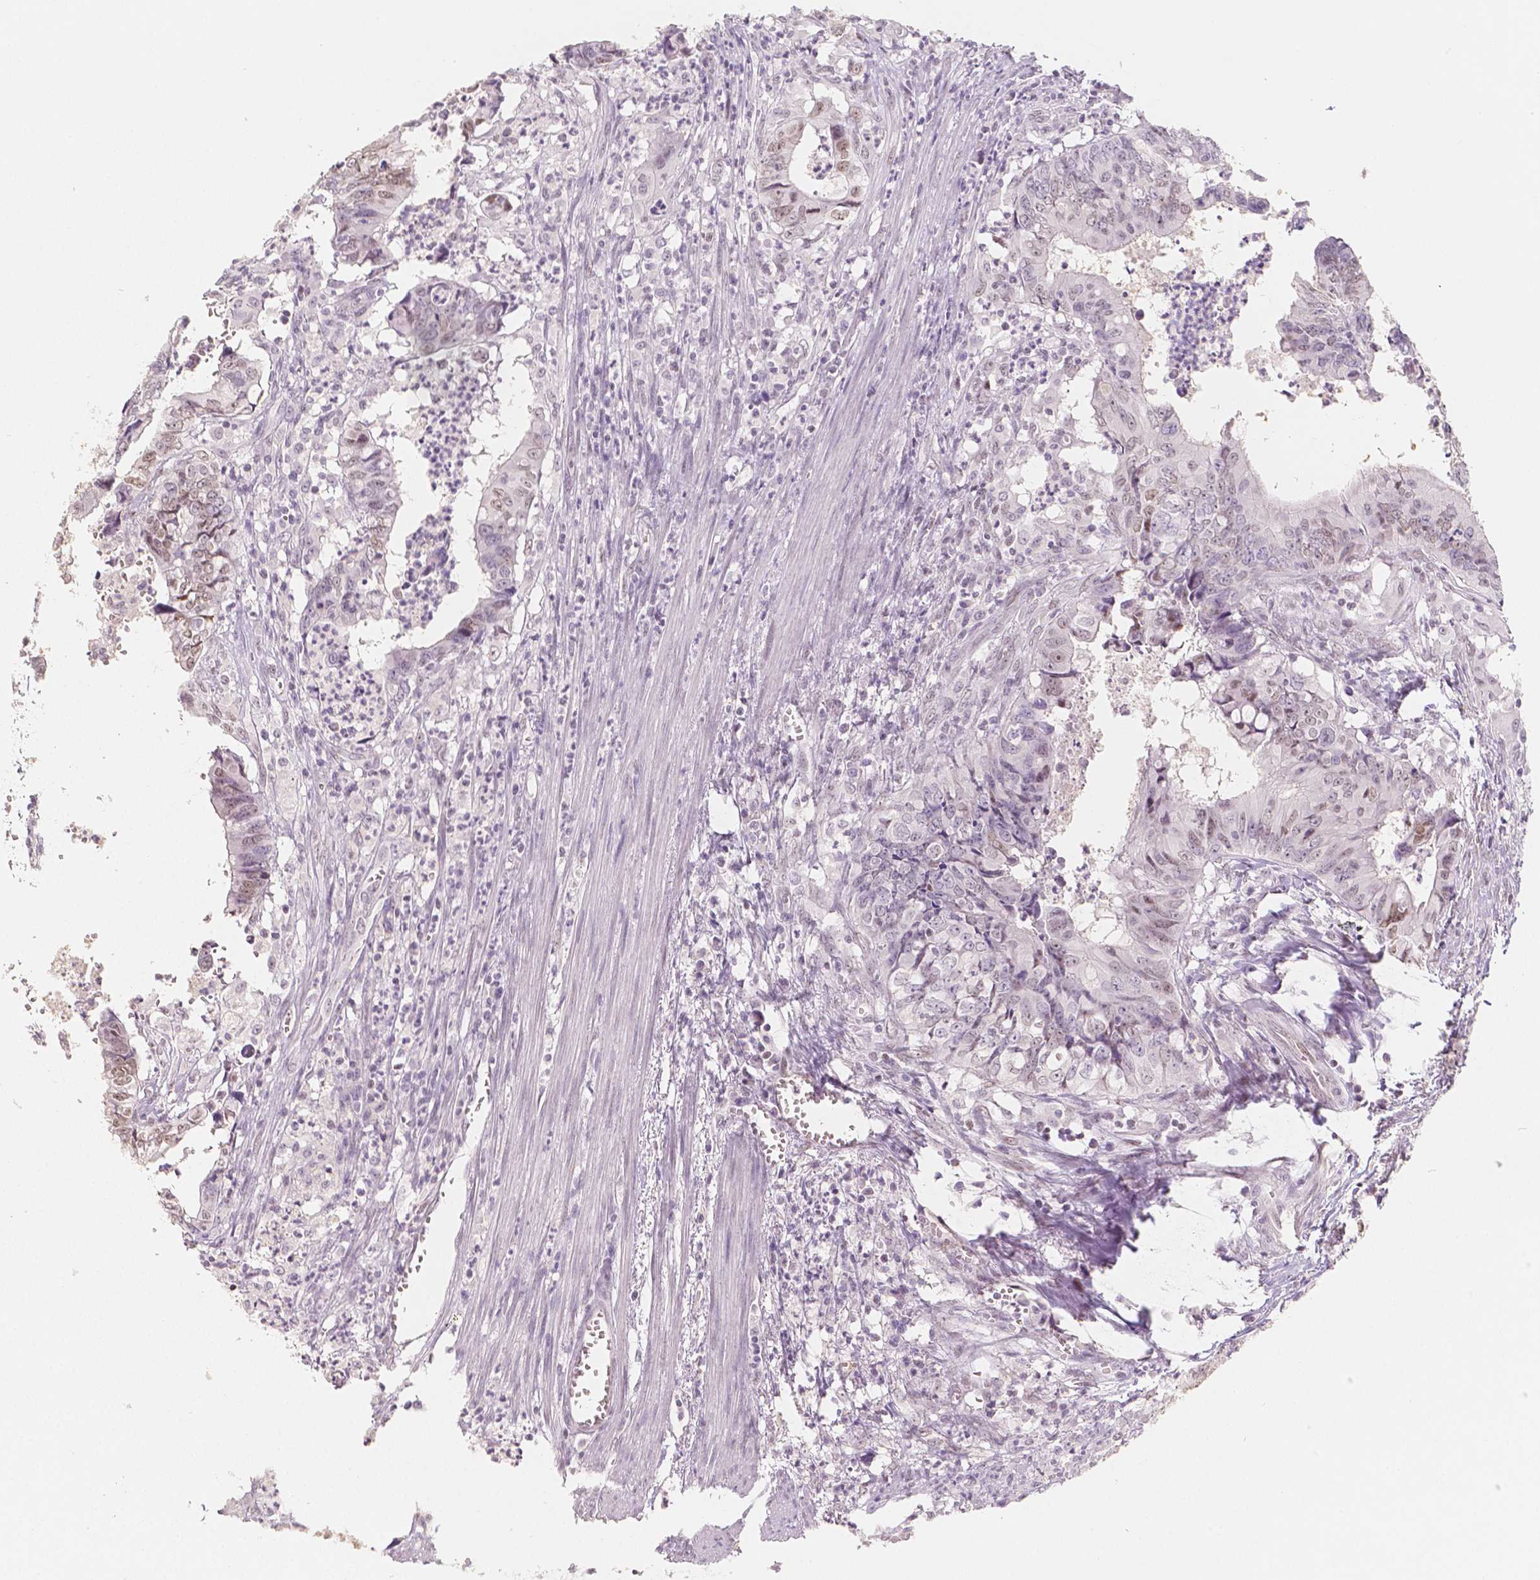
{"staining": {"intensity": "weak", "quantity": "<25%", "location": "nuclear"}, "tissue": "colorectal cancer", "cell_type": "Tumor cells", "image_type": "cancer", "snomed": [{"axis": "morphology", "description": "Adenocarcinoma, NOS"}, {"axis": "topography", "description": "Colon"}], "caption": "Immunohistochemistry (IHC) of human colorectal cancer (adenocarcinoma) exhibits no positivity in tumor cells.", "gene": "KDM5B", "patient": {"sex": "female", "age": 82}}